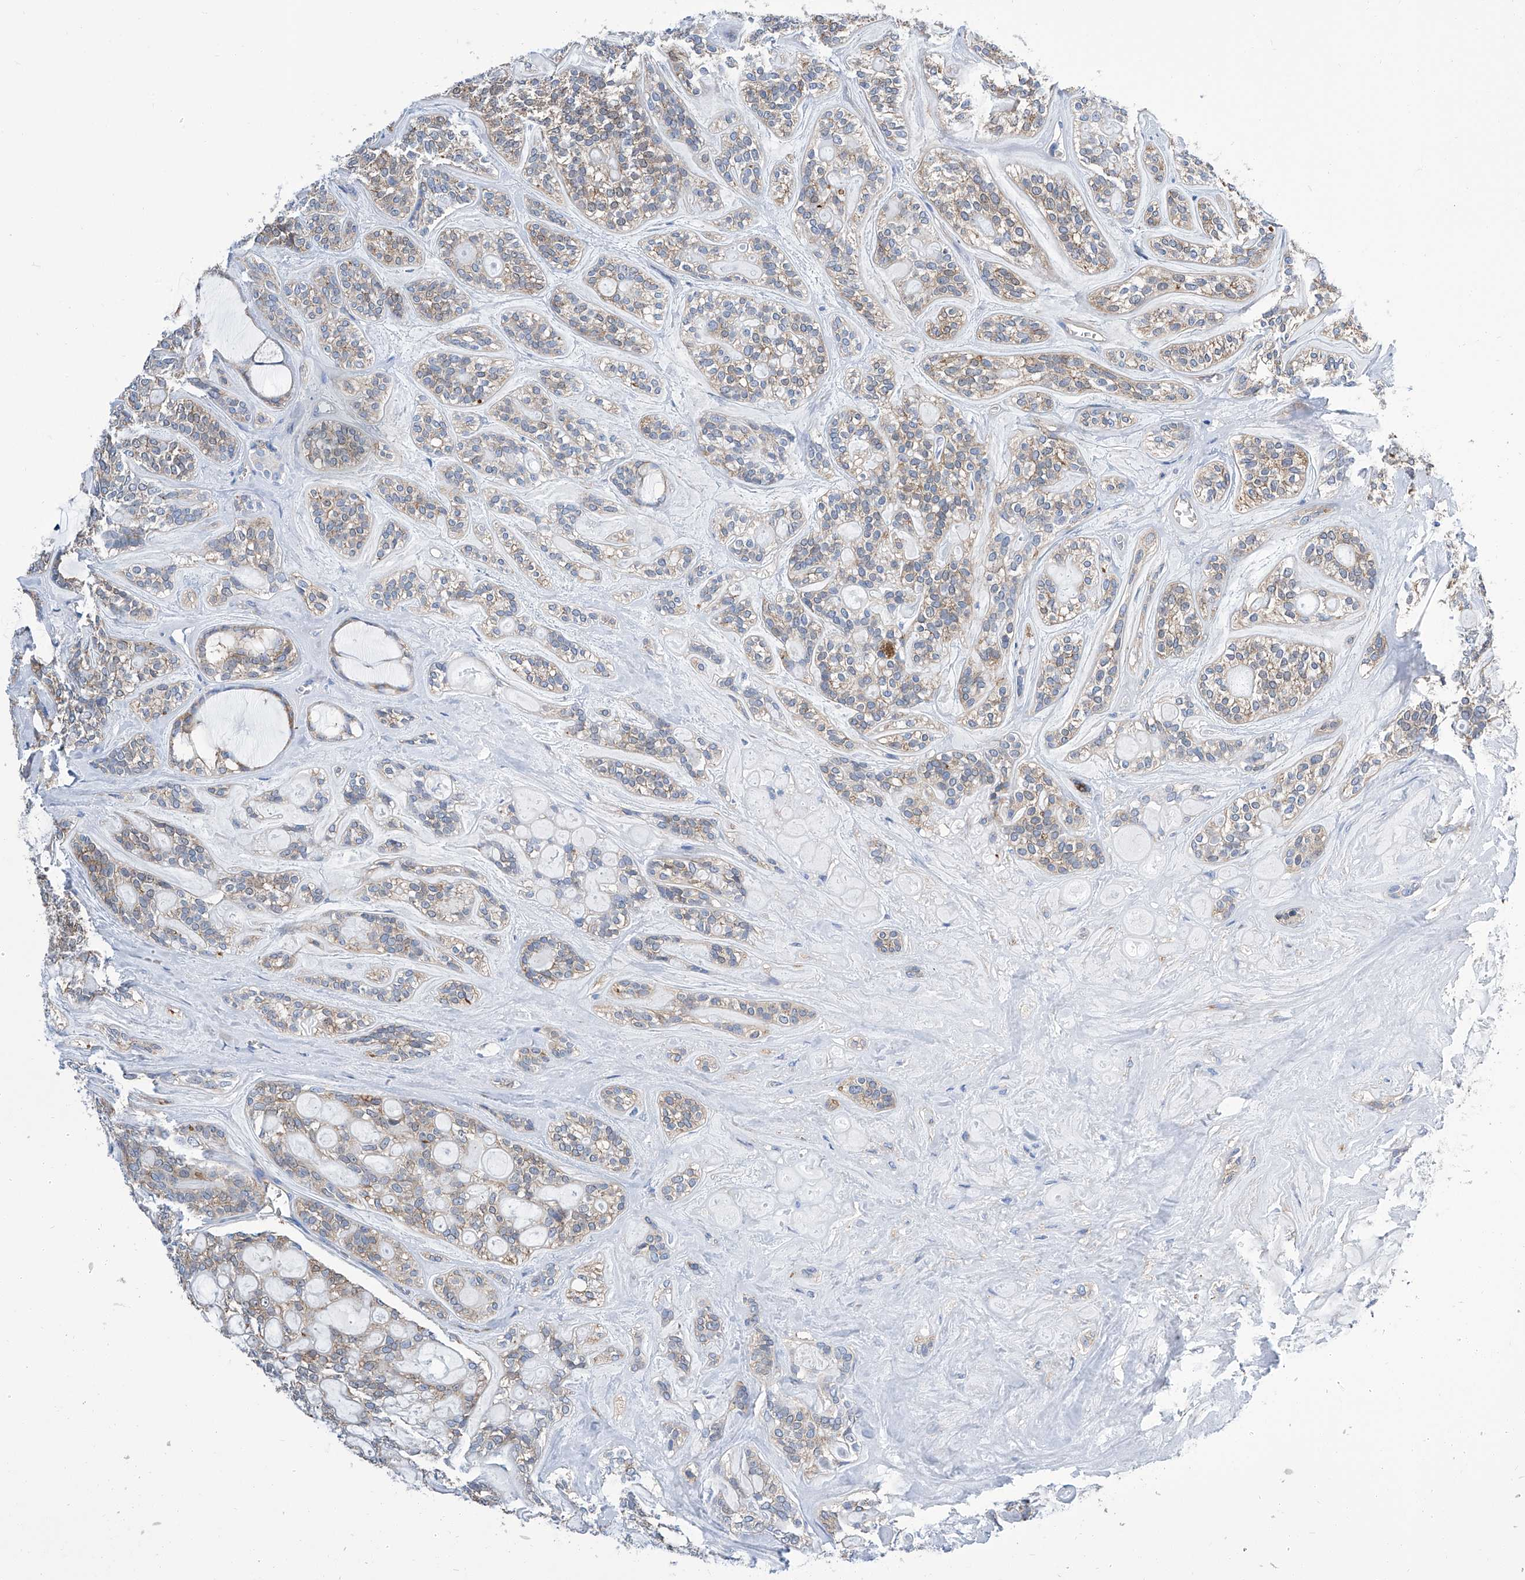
{"staining": {"intensity": "weak", "quantity": "25%-75%", "location": "cytoplasmic/membranous"}, "tissue": "head and neck cancer", "cell_type": "Tumor cells", "image_type": "cancer", "snomed": [{"axis": "morphology", "description": "Adenocarcinoma, NOS"}, {"axis": "topography", "description": "Head-Neck"}], "caption": "Head and neck cancer (adenocarcinoma) tissue reveals weak cytoplasmic/membranous staining in approximately 25%-75% of tumor cells, visualized by immunohistochemistry.", "gene": "GPT", "patient": {"sex": "male", "age": 66}}